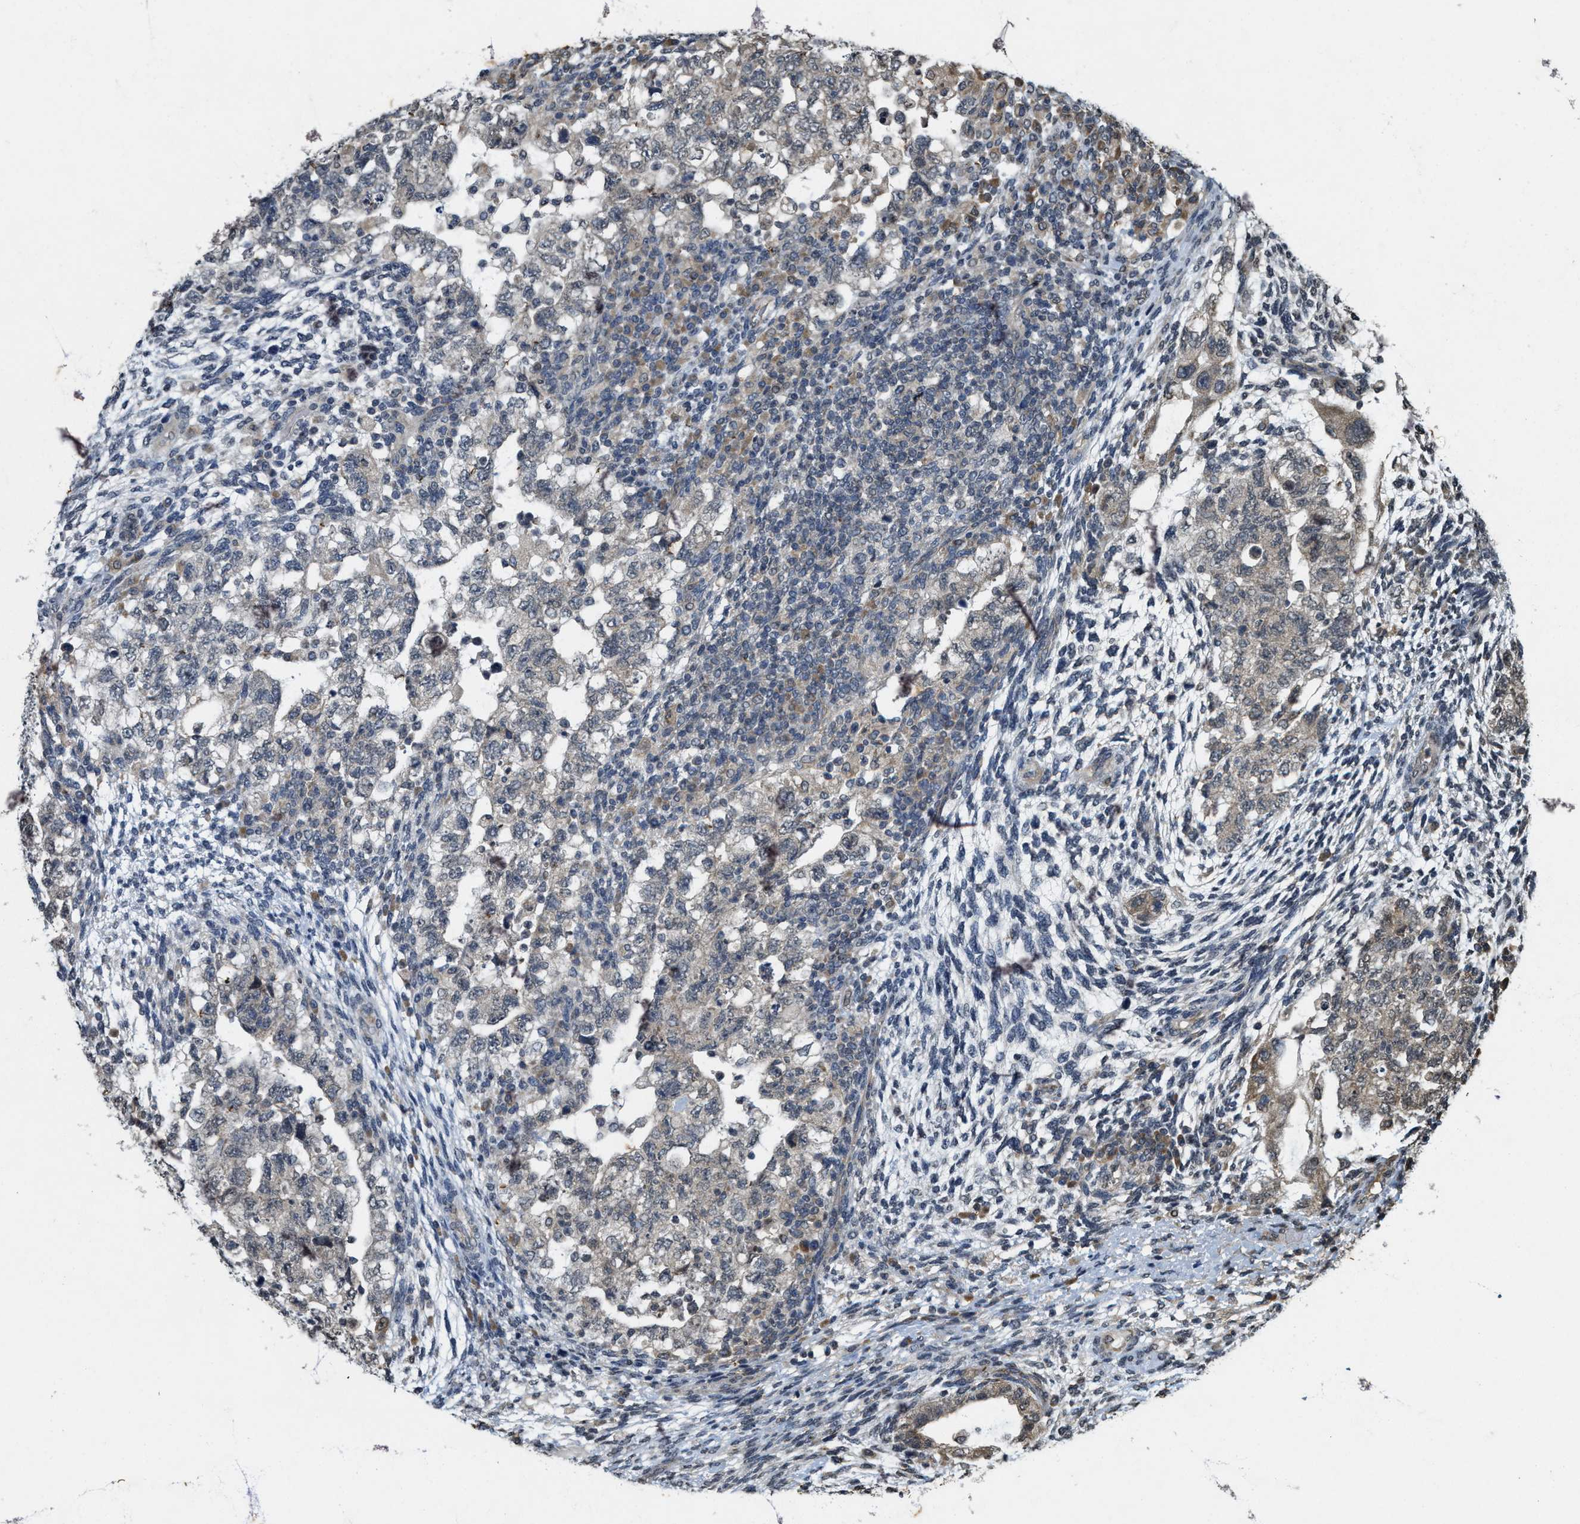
{"staining": {"intensity": "weak", "quantity": "<25%", "location": "cytoplasmic/membranous"}, "tissue": "testis cancer", "cell_type": "Tumor cells", "image_type": "cancer", "snomed": [{"axis": "morphology", "description": "Normal tissue, NOS"}, {"axis": "morphology", "description": "Carcinoma, Embryonal, NOS"}, {"axis": "topography", "description": "Testis"}], "caption": "DAB (3,3'-diaminobenzidine) immunohistochemical staining of human testis cancer (embryonal carcinoma) demonstrates no significant positivity in tumor cells.", "gene": "KIF21A", "patient": {"sex": "male", "age": 36}}